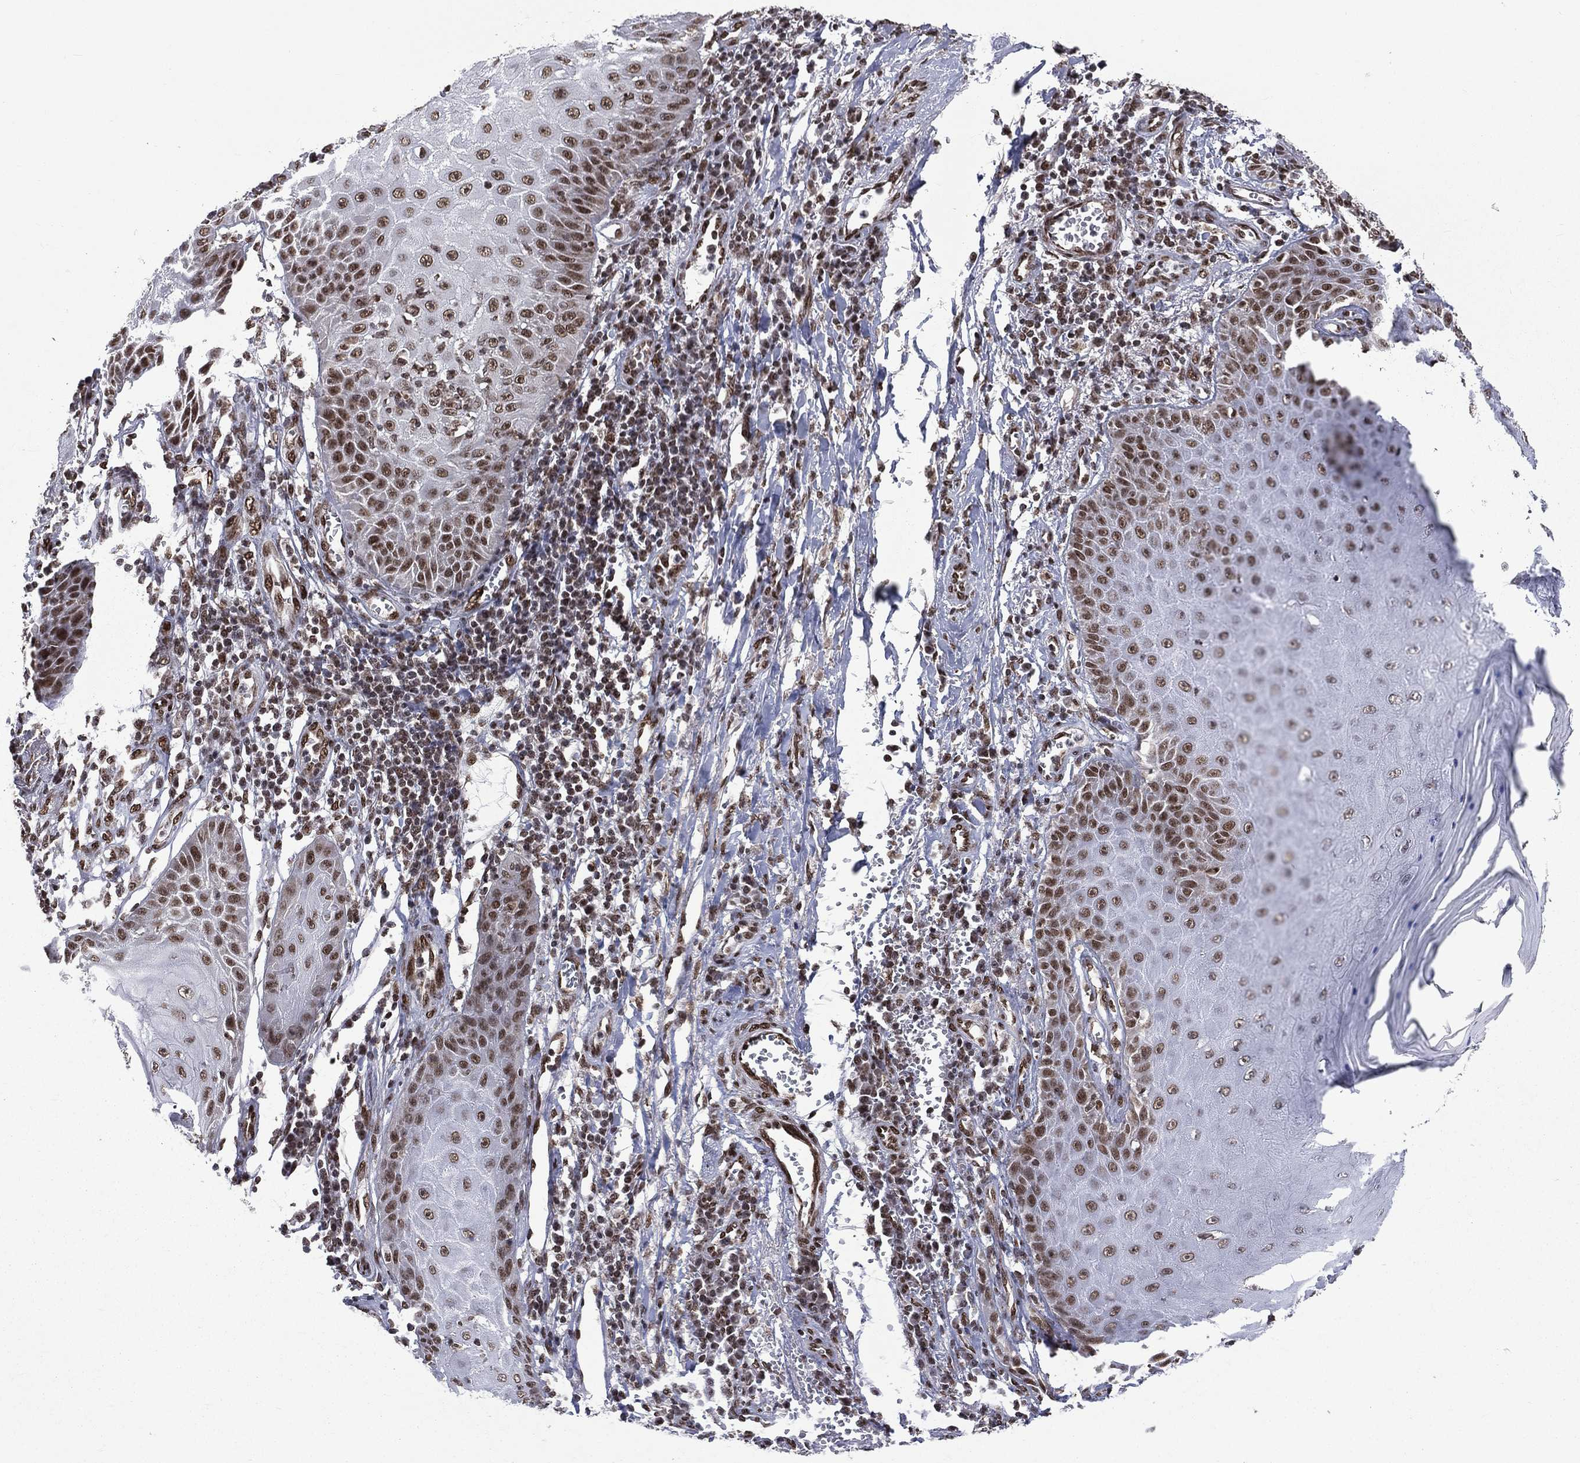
{"staining": {"intensity": "strong", "quantity": "25%-75%", "location": "nuclear"}, "tissue": "skin cancer", "cell_type": "Tumor cells", "image_type": "cancer", "snomed": [{"axis": "morphology", "description": "Squamous cell carcinoma, NOS"}, {"axis": "topography", "description": "Skin"}], "caption": "Skin cancer stained with immunohistochemistry (IHC) shows strong nuclear expression in about 25%-75% of tumor cells.", "gene": "C5orf24", "patient": {"sex": "male", "age": 70}}